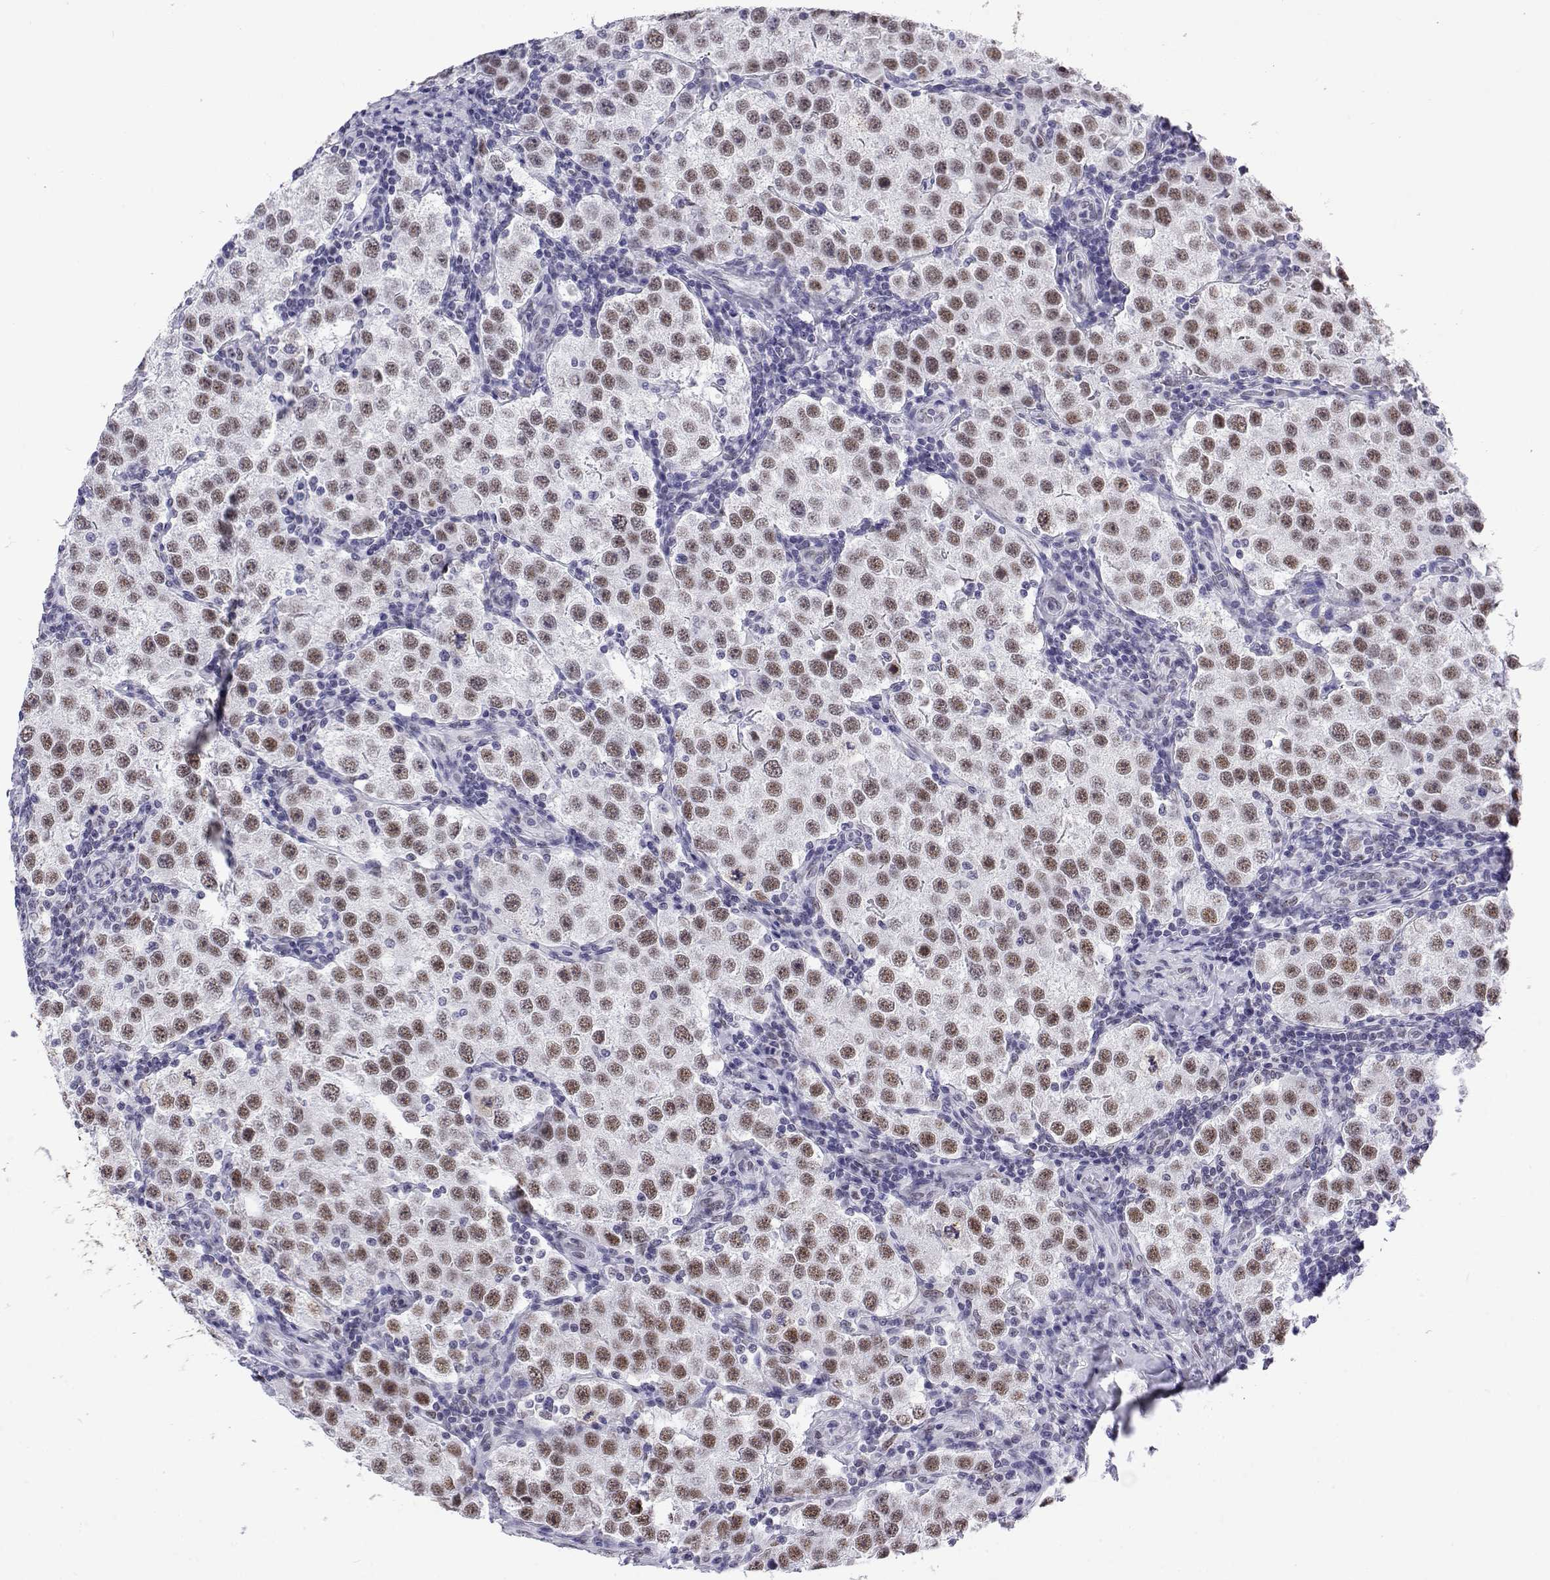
{"staining": {"intensity": "moderate", "quantity": ">75%", "location": "nuclear"}, "tissue": "testis cancer", "cell_type": "Tumor cells", "image_type": "cancer", "snomed": [{"axis": "morphology", "description": "Seminoma, NOS"}, {"axis": "topography", "description": "Testis"}], "caption": "IHC of seminoma (testis) displays medium levels of moderate nuclear positivity in approximately >75% of tumor cells.", "gene": "POLDIP3", "patient": {"sex": "male", "age": 37}}